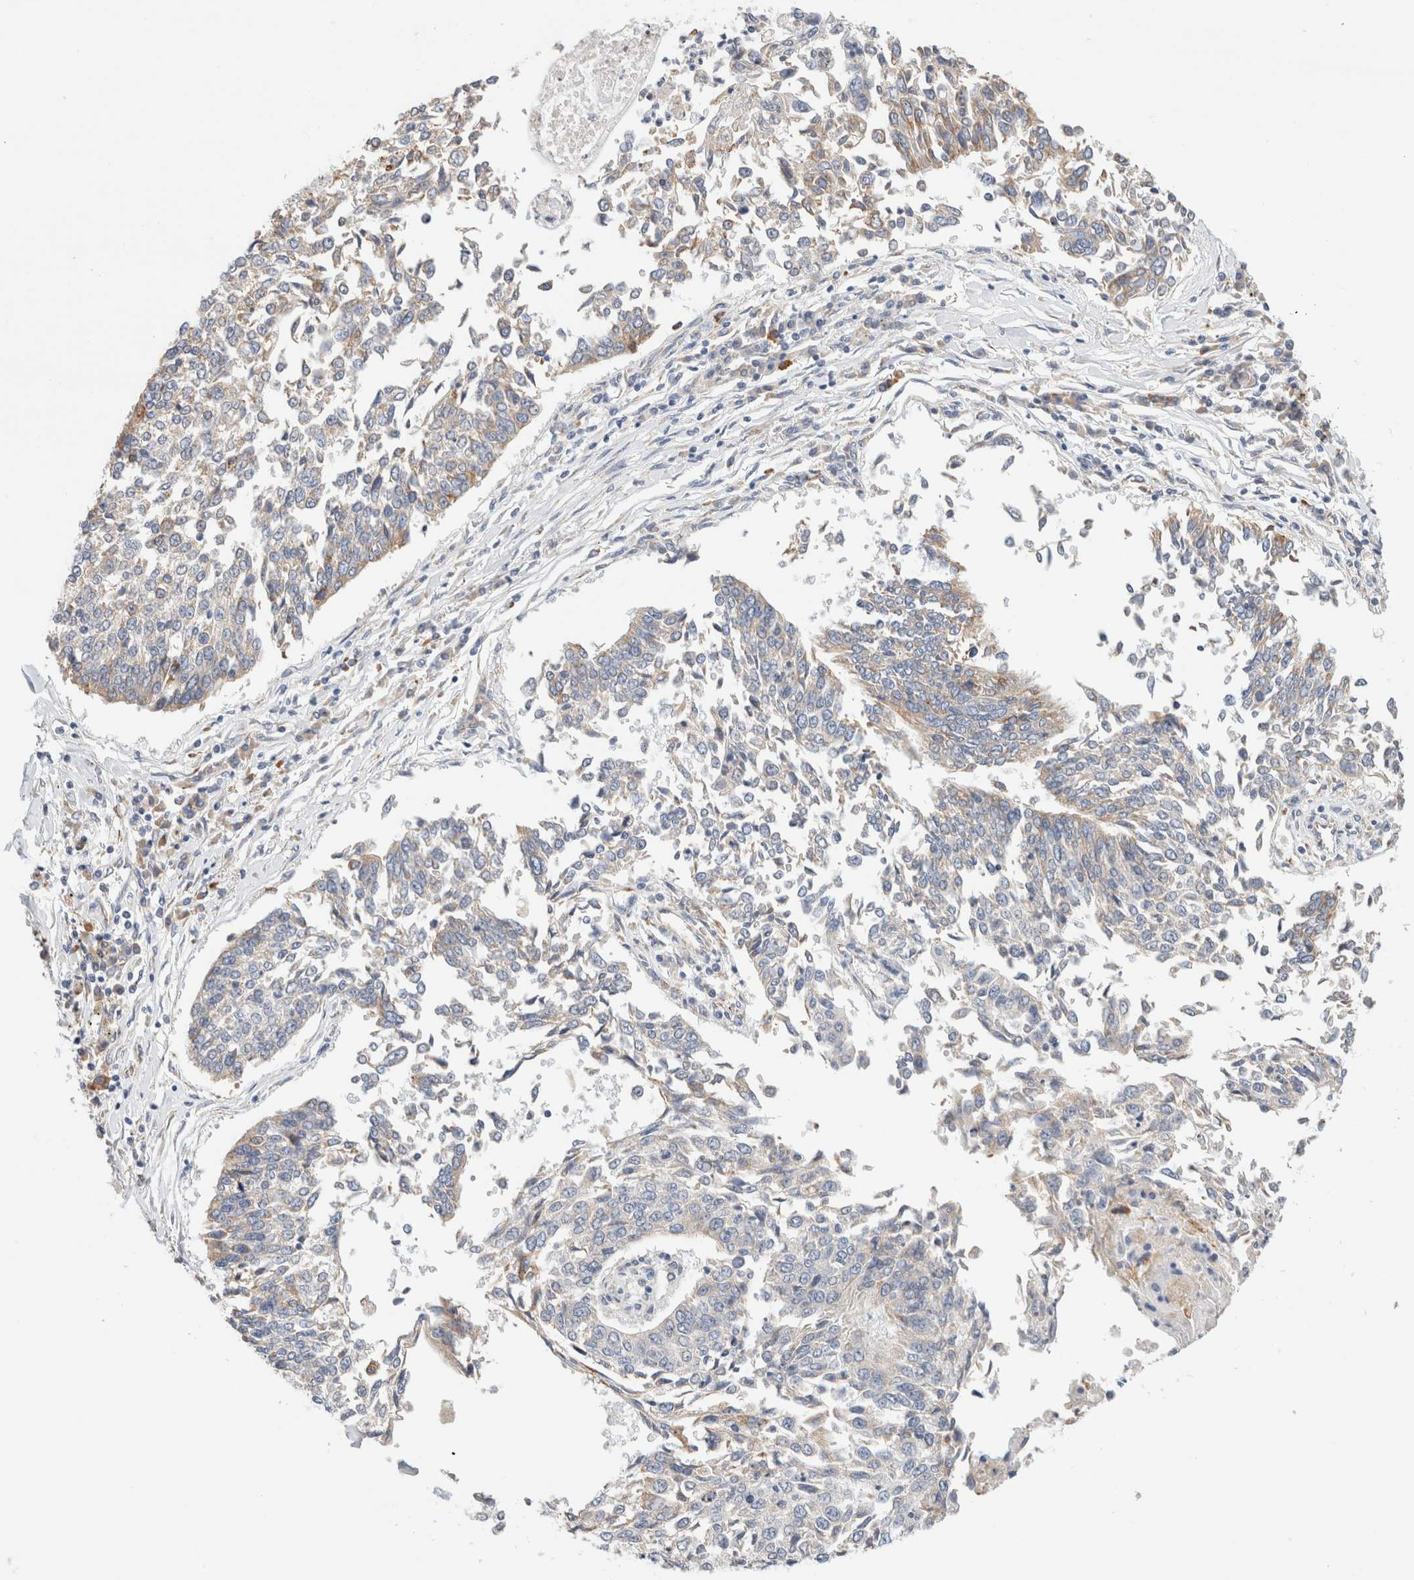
{"staining": {"intensity": "weak", "quantity": "25%-75%", "location": "cytoplasmic/membranous"}, "tissue": "lung cancer", "cell_type": "Tumor cells", "image_type": "cancer", "snomed": [{"axis": "morphology", "description": "Normal tissue, NOS"}, {"axis": "morphology", "description": "Squamous cell carcinoma, NOS"}, {"axis": "topography", "description": "Cartilage tissue"}, {"axis": "topography", "description": "Bronchus"}, {"axis": "topography", "description": "Lung"}, {"axis": "topography", "description": "Peripheral nerve tissue"}], "caption": "A brown stain shows weak cytoplasmic/membranous expression of a protein in lung cancer (squamous cell carcinoma) tumor cells. The protein is stained brown, and the nuclei are stained in blue (DAB (3,3'-diaminobenzidine) IHC with brightfield microscopy, high magnification).", "gene": "CSK", "patient": {"sex": "female", "age": 49}}